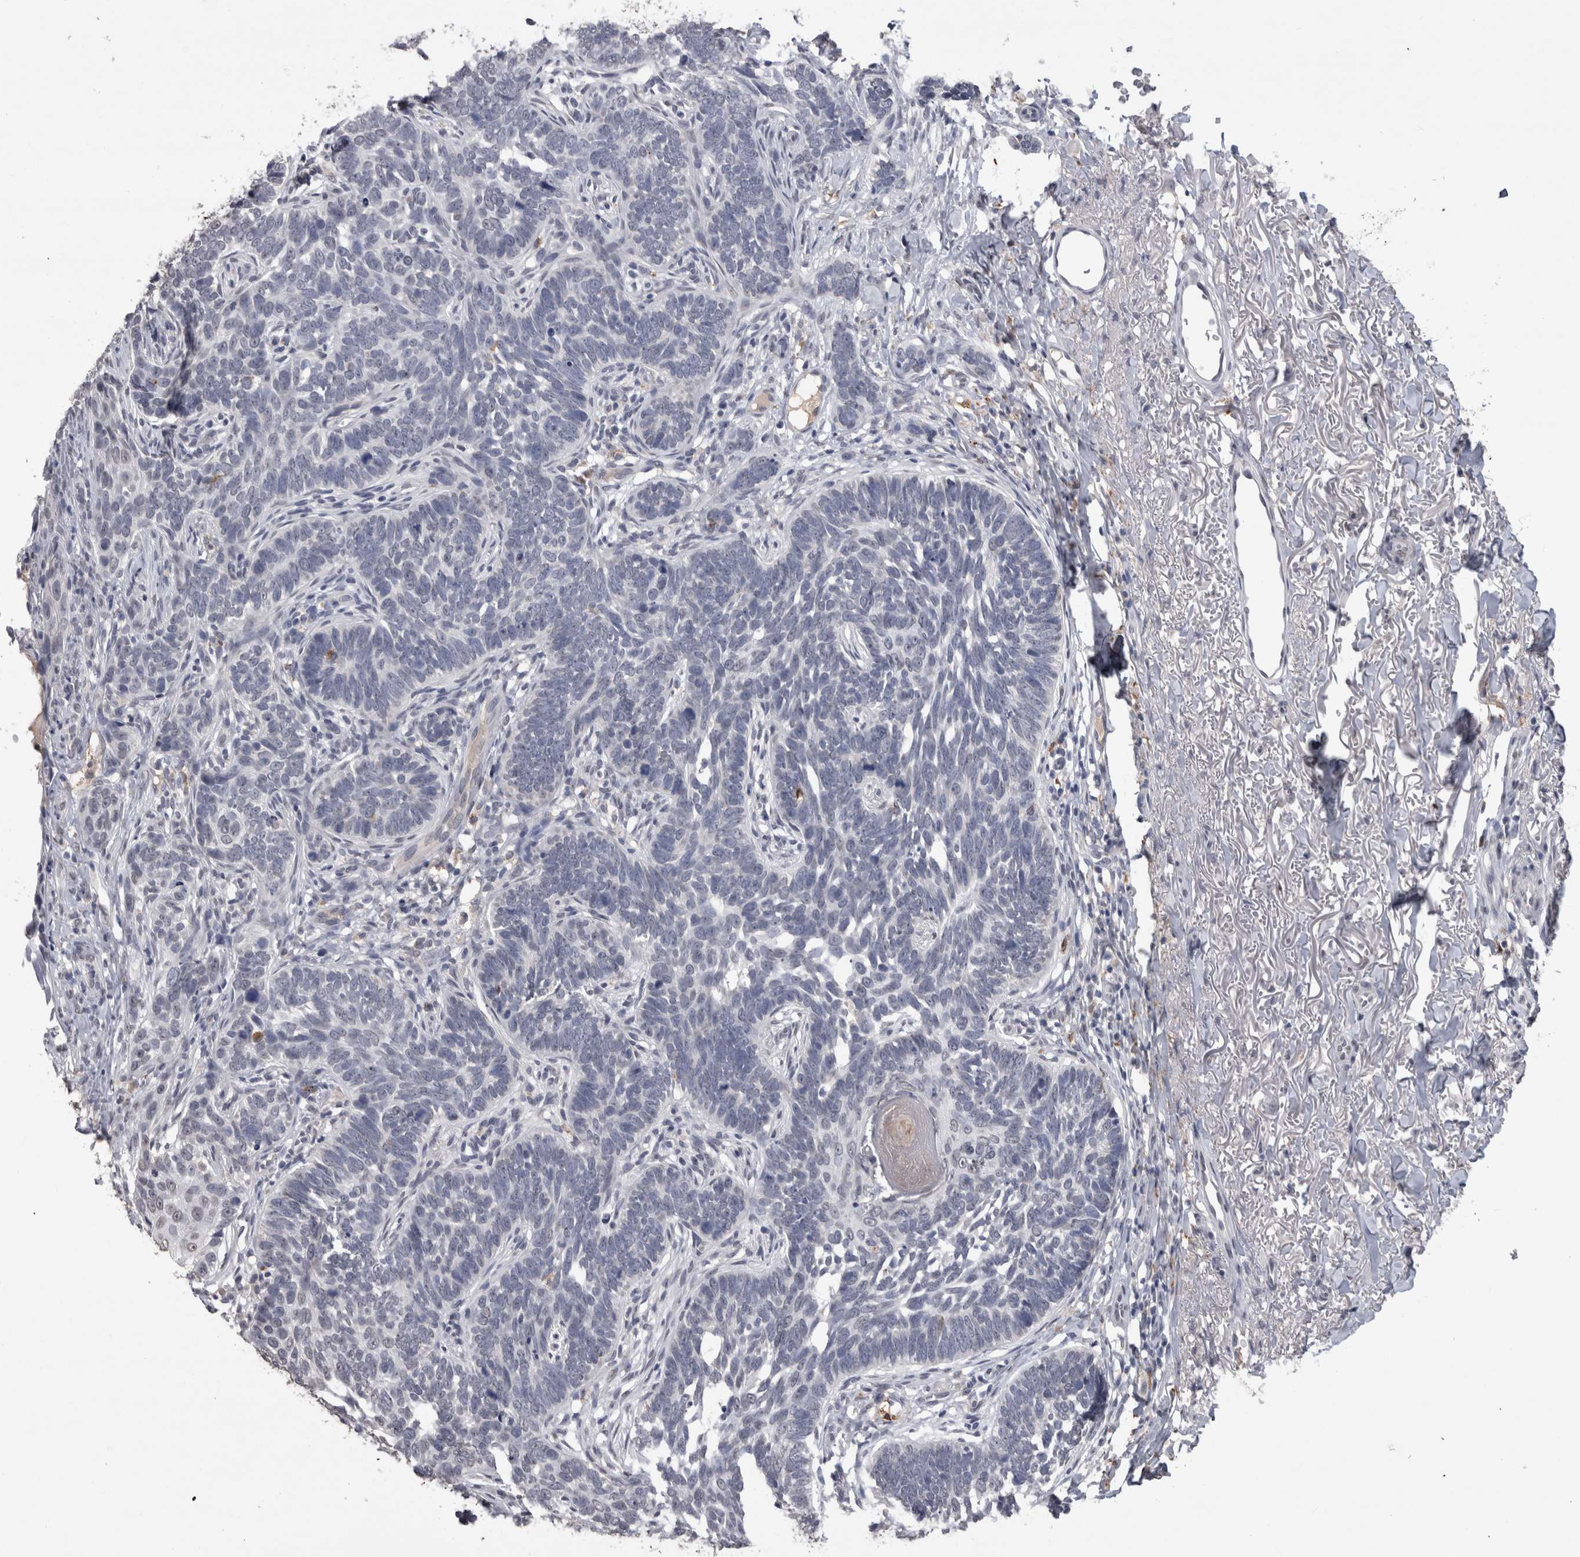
{"staining": {"intensity": "negative", "quantity": "none", "location": "none"}, "tissue": "skin cancer", "cell_type": "Tumor cells", "image_type": "cancer", "snomed": [{"axis": "morphology", "description": "Normal tissue, NOS"}, {"axis": "morphology", "description": "Basal cell carcinoma"}, {"axis": "topography", "description": "Skin"}], "caption": "IHC of human skin basal cell carcinoma demonstrates no expression in tumor cells.", "gene": "PAX5", "patient": {"sex": "male", "age": 77}}